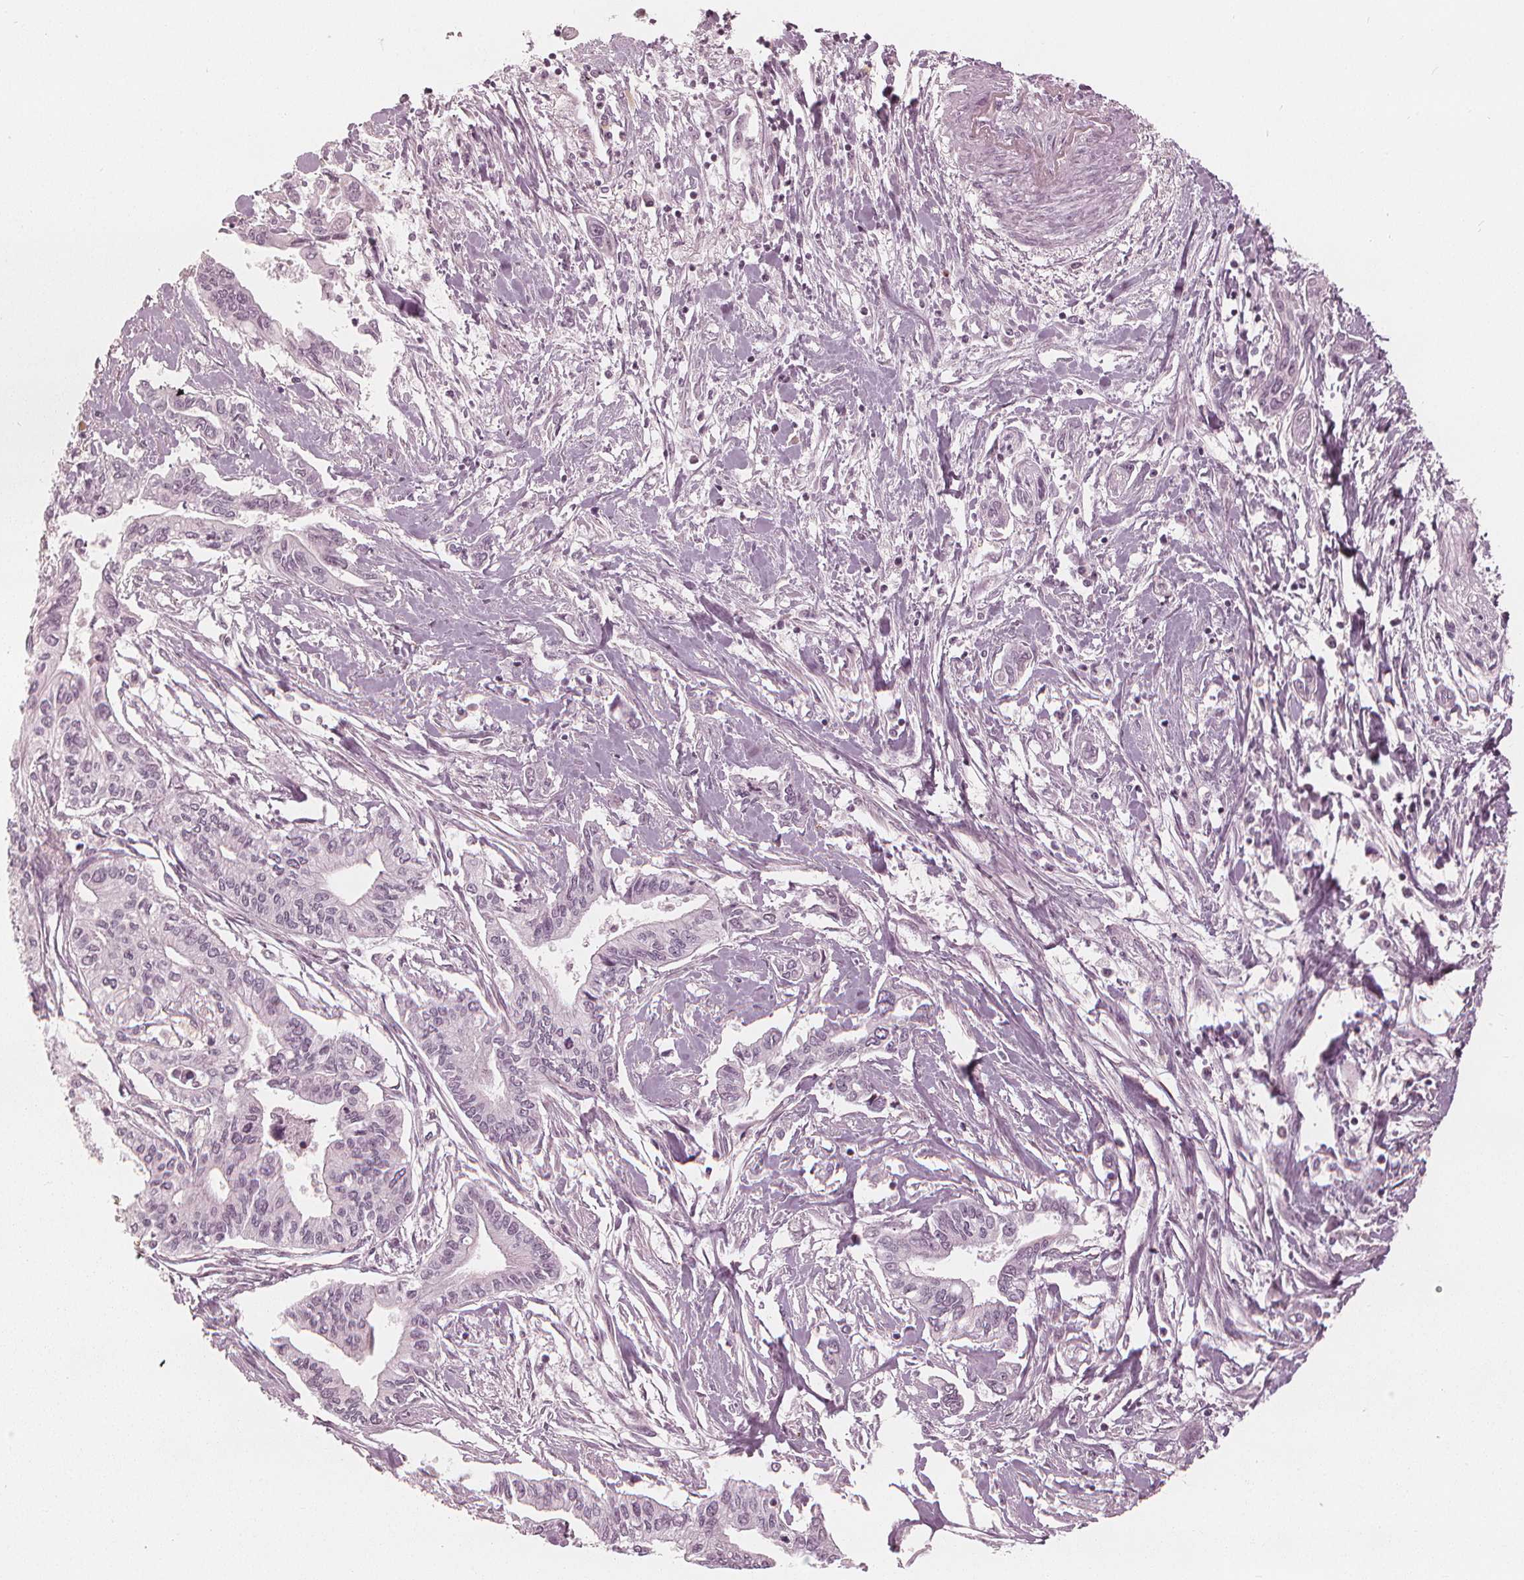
{"staining": {"intensity": "negative", "quantity": "none", "location": "none"}, "tissue": "pancreatic cancer", "cell_type": "Tumor cells", "image_type": "cancer", "snomed": [{"axis": "morphology", "description": "Adenocarcinoma, NOS"}, {"axis": "topography", "description": "Pancreas"}], "caption": "This micrograph is of pancreatic cancer (adenocarcinoma) stained with immunohistochemistry (IHC) to label a protein in brown with the nuclei are counter-stained blue. There is no positivity in tumor cells.", "gene": "PAEP", "patient": {"sex": "male", "age": 60}}